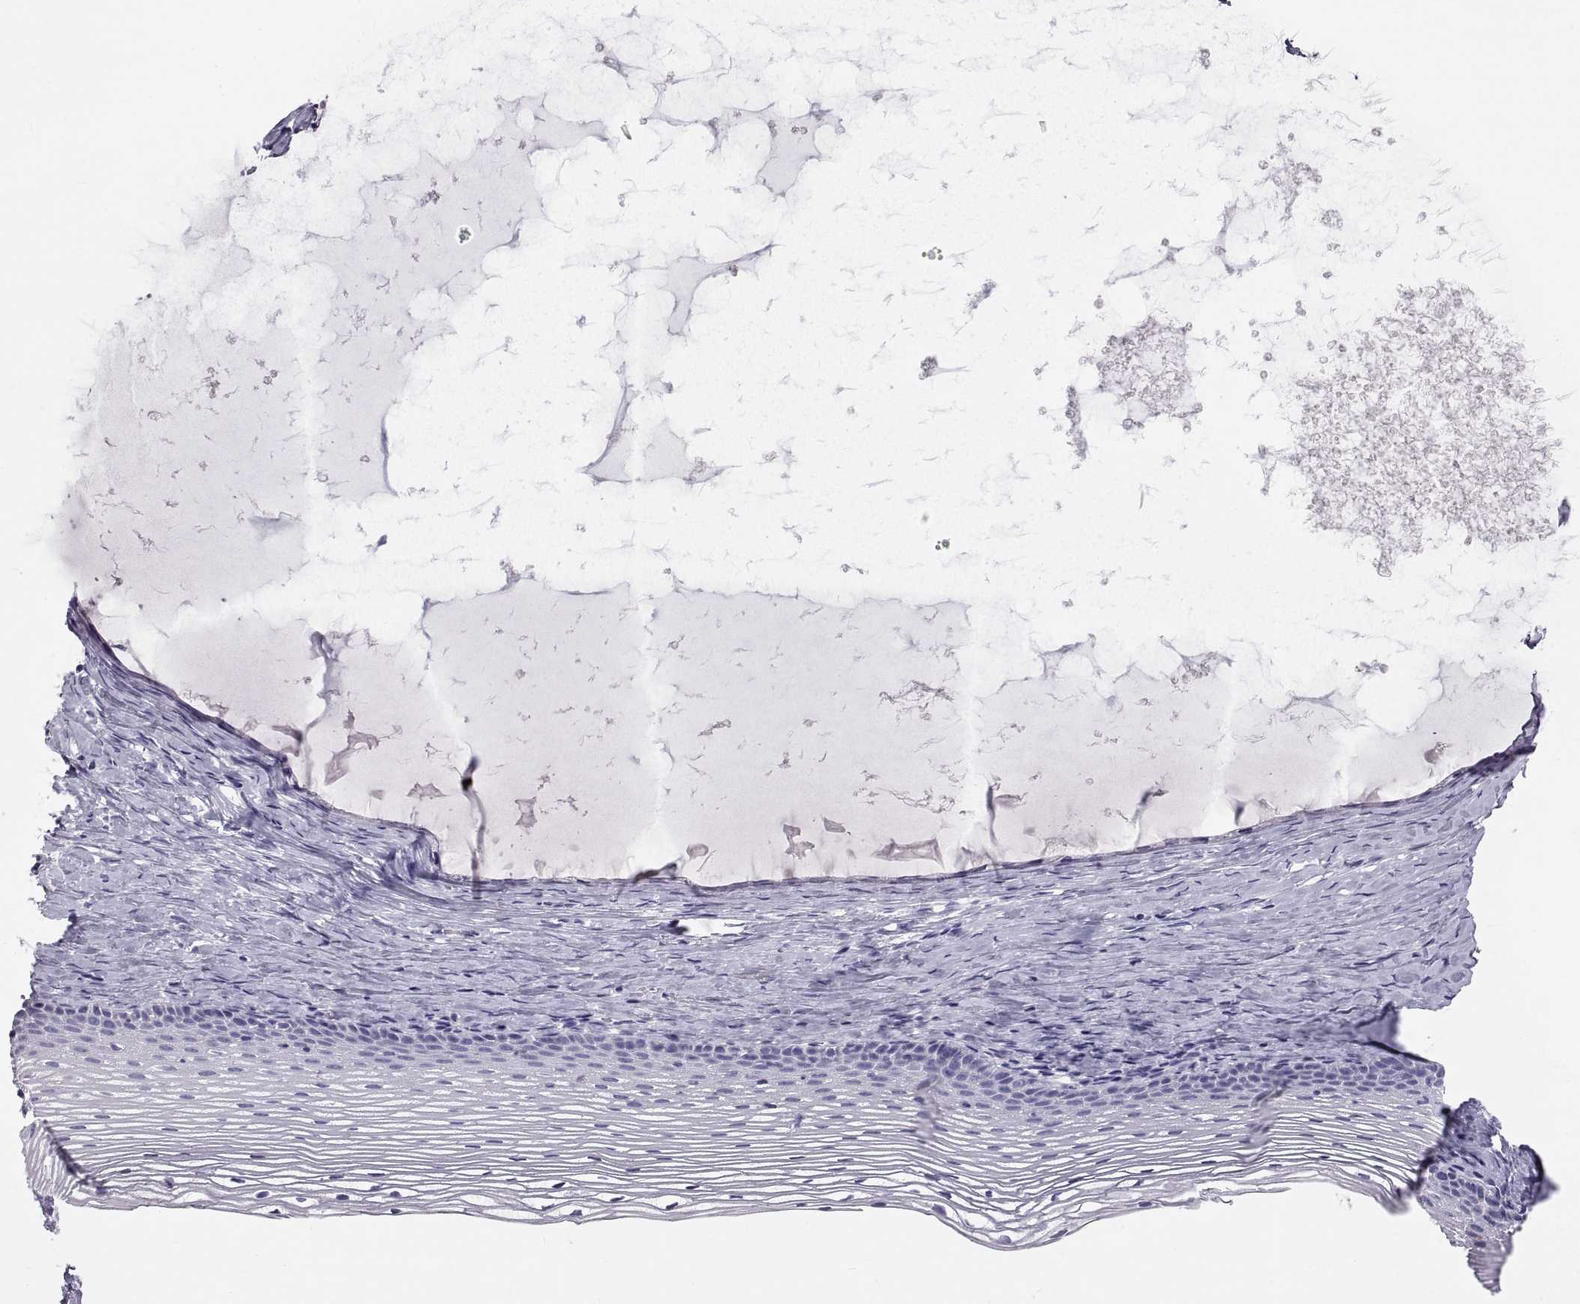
{"staining": {"intensity": "negative", "quantity": "none", "location": "none"}, "tissue": "cervix", "cell_type": "Glandular cells", "image_type": "normal", "snomed": [{"axis": "morphology", "description": "Normal tissue, NOS"}, {"axis": "topography", "description": "Cervix"}], "caption": "IHC image of unremarkable cervix: human cervix stained with DAB (3,3'-diaminobenzidine) reveals no significant protein staining in glandular cells. Nuclei are stained in blue.", "gene": "WFDC8", "patient": {"sex": "female", "age": 39}}